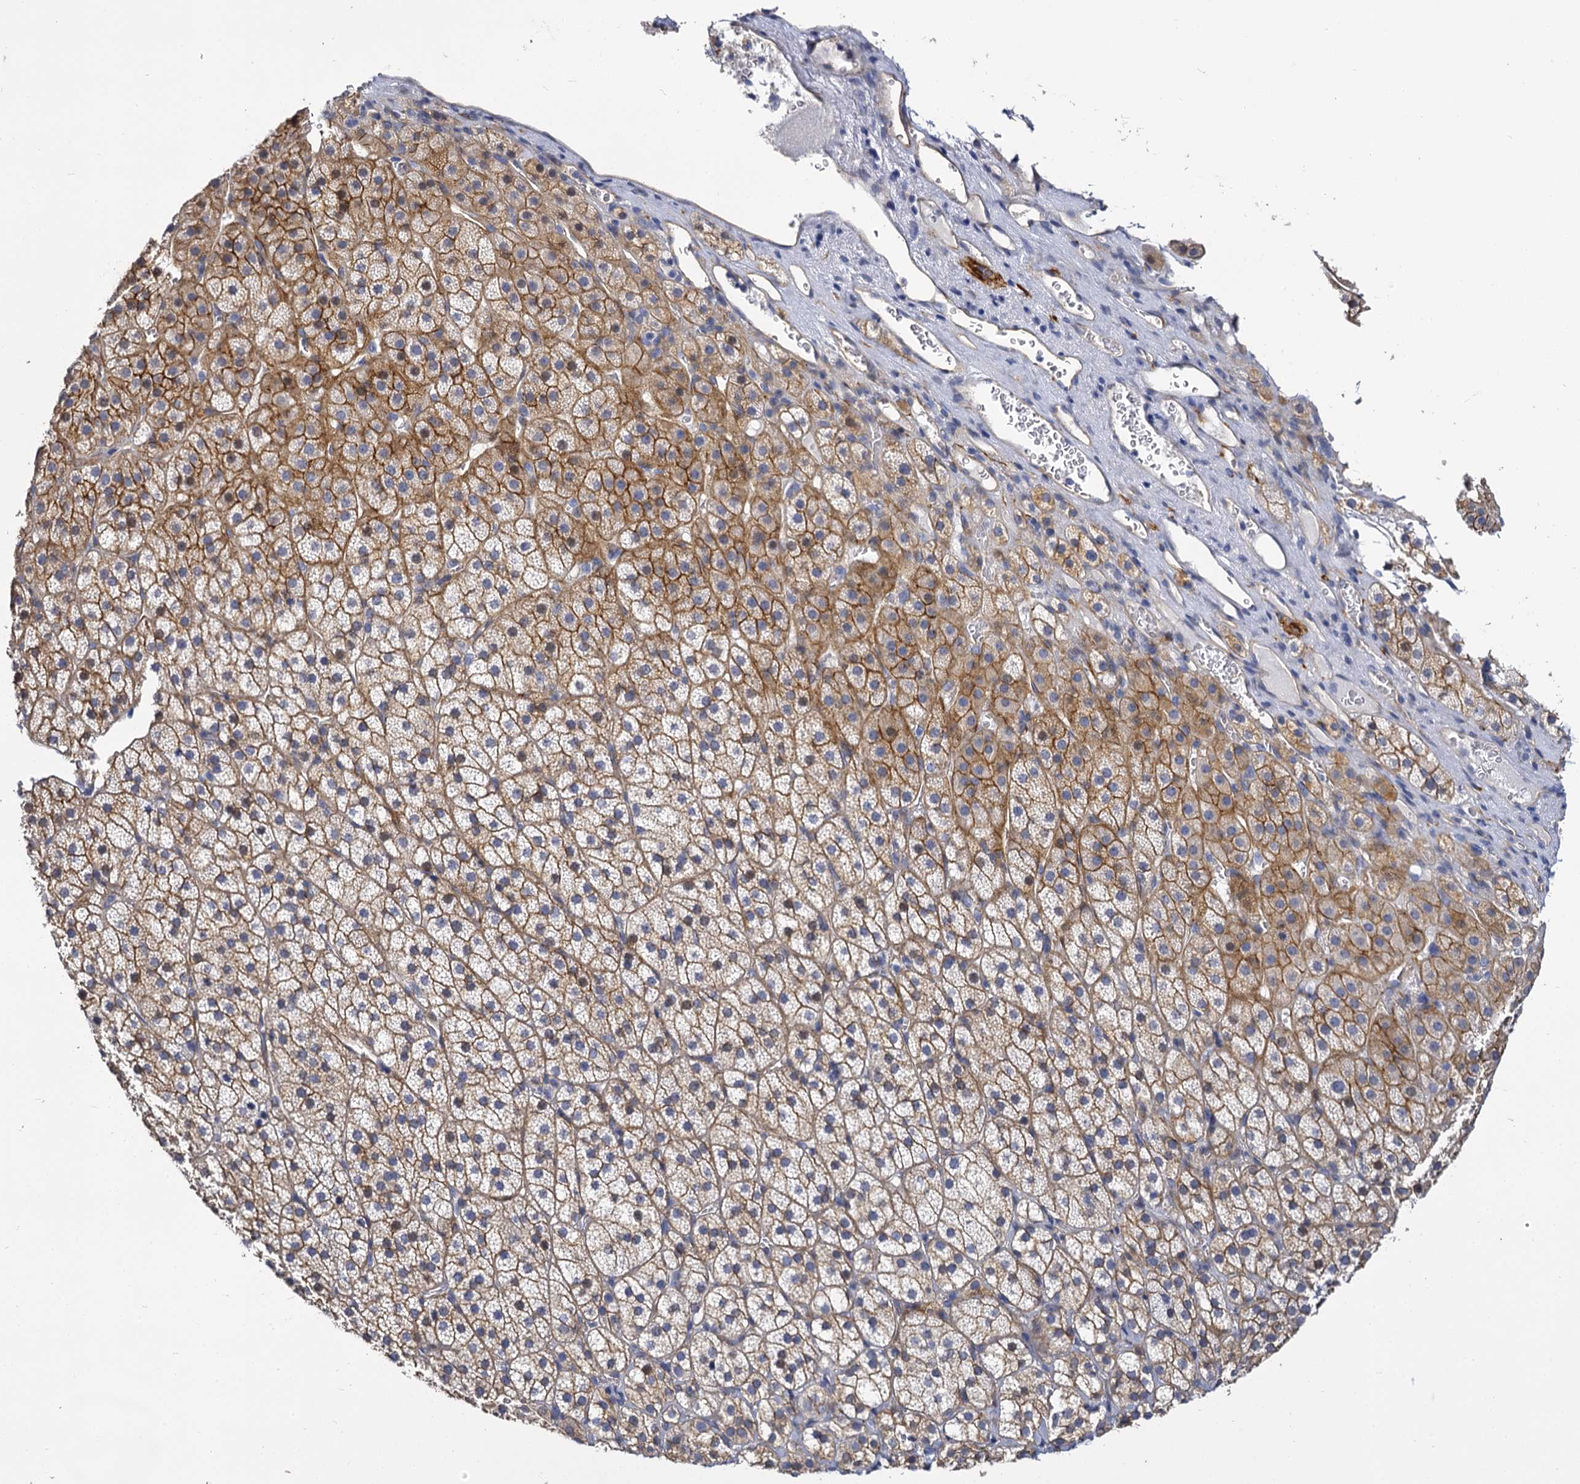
{"staining": {"intensity": "moderate", "quantity": "25%-75%", "location": "cytoplasmic/membranous"}, "tissue": "adrenal gland", "cell_type": "Glandular cells", "image_type": "normal", "snomed": [{"axis": "morphology", "description": "Normal tissue, NOS"}, {"axis": "topography", "description": "Adrenal gland"}], "caption": "A medium amount of moderate cytoplasmic/membranous expression is seen in approximately 25%-75% of glandular cells in normal adrenal gland. (IHC, brightfield microscopy, high magnification).", "gene": "CBFB", "patient": {"sex": "female", "age": 44}}